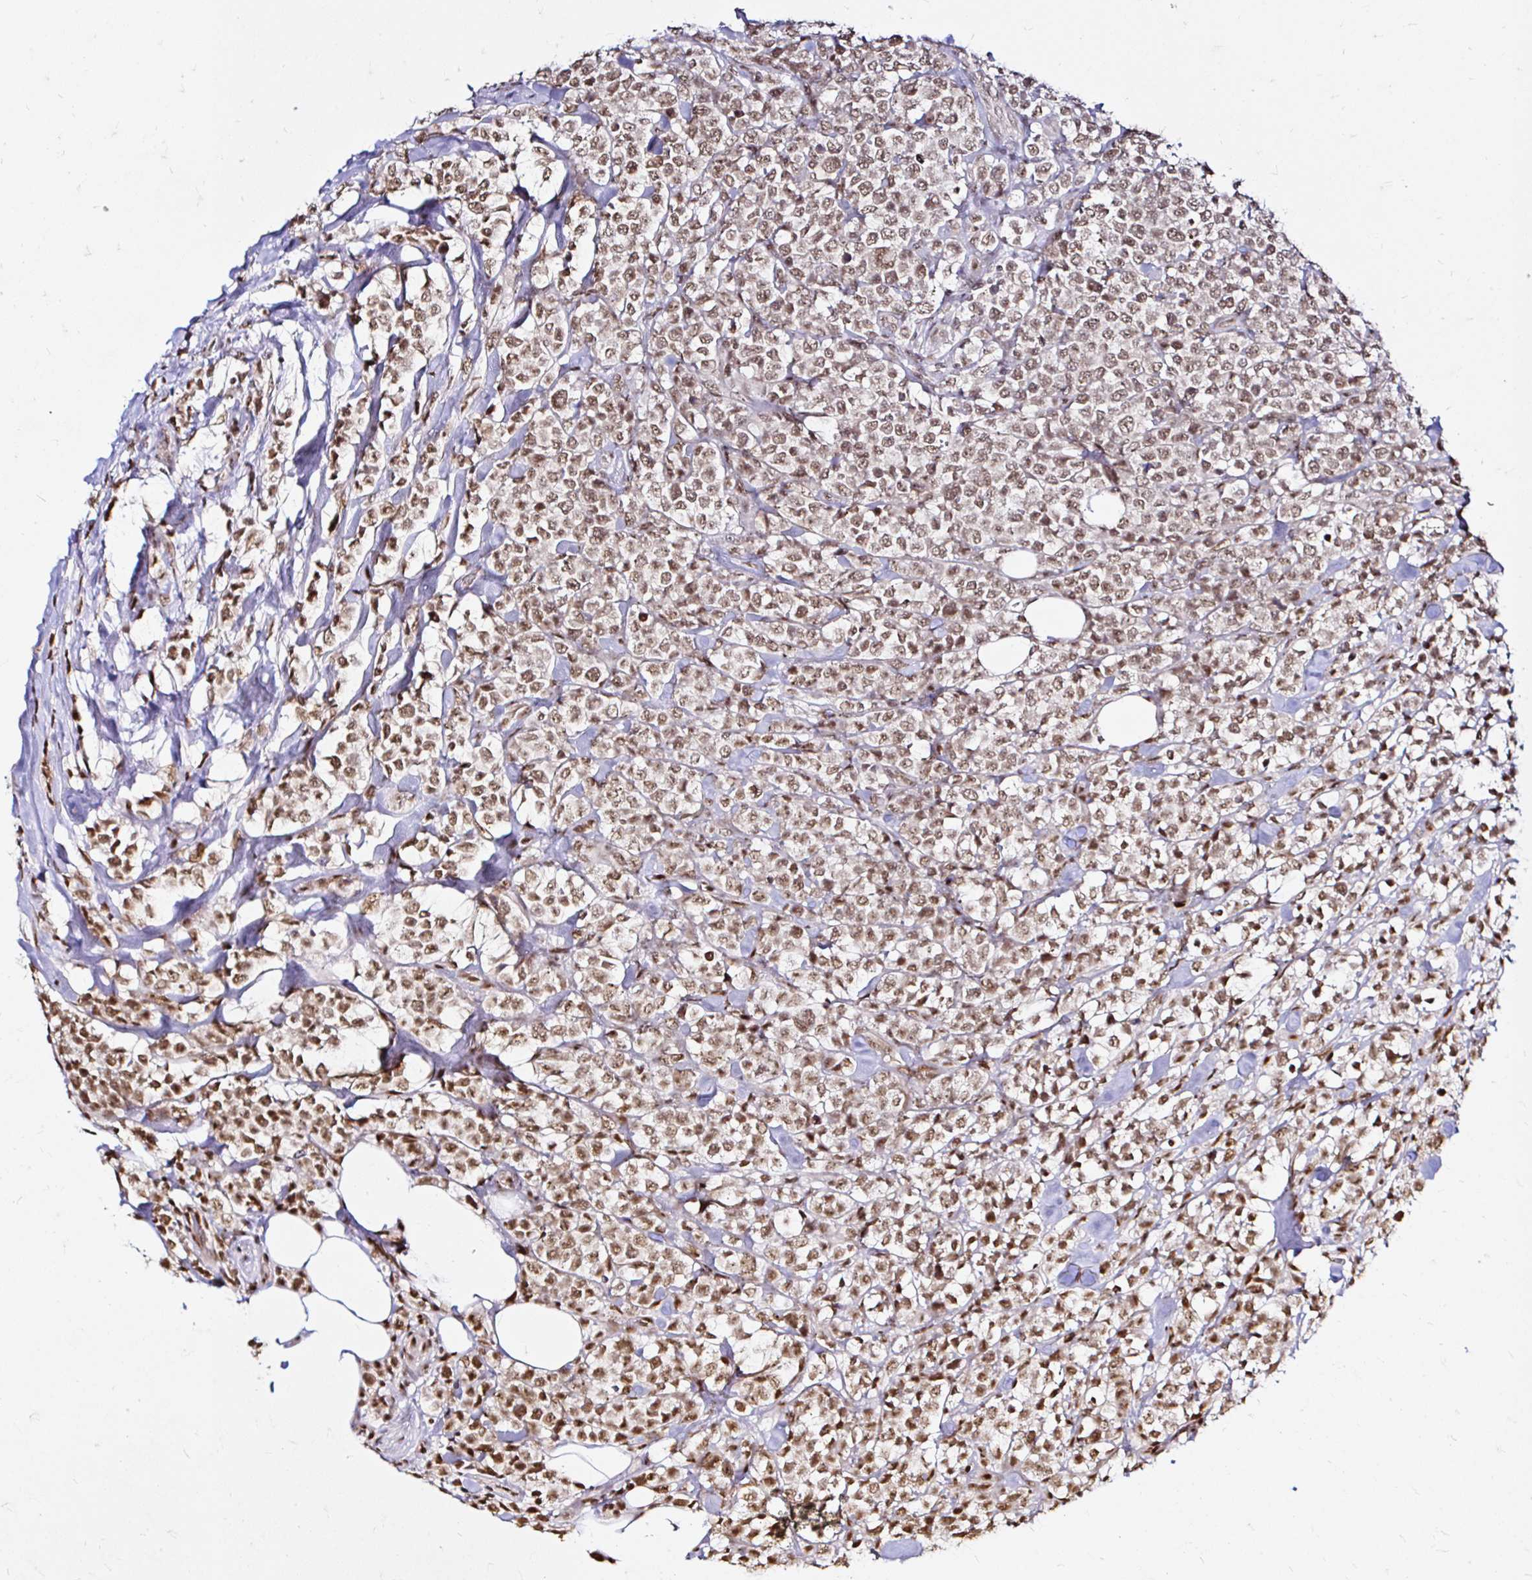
{"staining": {"intensity": "moderate", "quantity": ">75%", "location": "nuclear"}, "tissue": "lymphoma", "cell_type": "Tumor cells", "image_type": "cancer", "snomed": [{"axis": "morphology", "description": "Malignant lymphoma, non-Hodgkin's type, High grade"}, {"axis": "topography", "description": "Soft tissue"}], "caption": "Immunohistochemistry (IHC) staining of high-grade malignant lymphoma, non-Hodgkin's type, which exhibits medium levels of moderate nuclear expression in about >75% of tumor cells indicating moderate nuclear protein positivity. The staining was performed using DAB (3,3'-diaminobenzidine) (brown) for protein detection and nuclei were counterstained in hematoxylin (blue).", "gene": "SNRPC", "patient": {"sex": "female", "age": 56}}